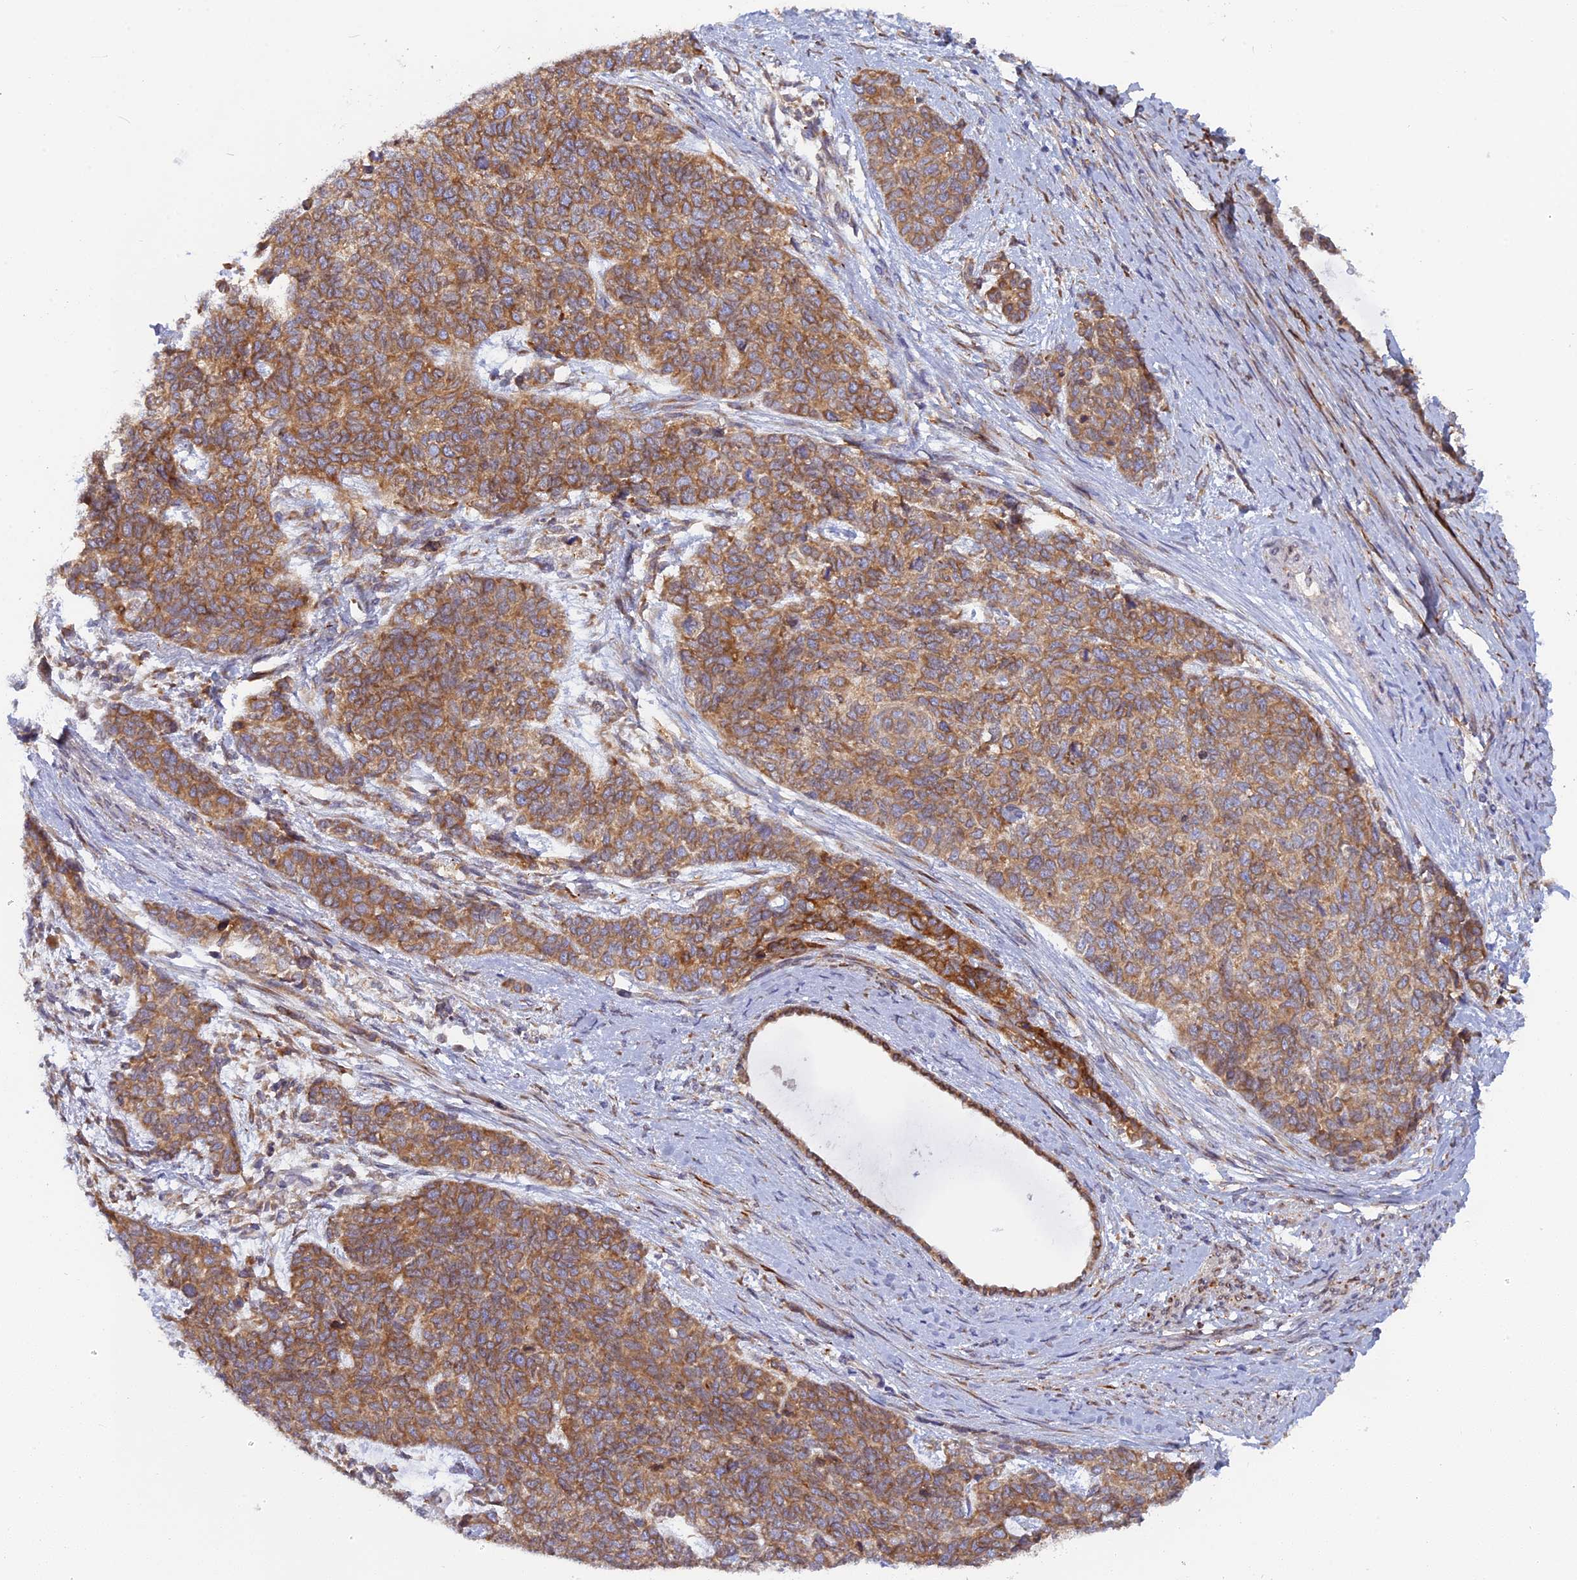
{"staining": {"intensity": "moderate", "quantity": ">75%", "location": "cytoplasmic/membranous"}, "tissue": "cervical cancer", "cell_type": "Tumor cells", "image_type": "cancer", "snomed": [{"axis": "morphology", "description": "Squamous cell carcinoma, NOS"}, {"axis": "topography", "description": "Cervix"}], "caption": "Cervical cancer (squamous cell carcinoma) was stained to show a protein in brown. There is medium levels of moderate cytoplasmic/membranous staining in approximately >75% of tumor cells. (DAB IHC with brightfield microscopy, high magnification).", "gene": "TLCD1", "patient": {"sex": "female", "age": 63}}